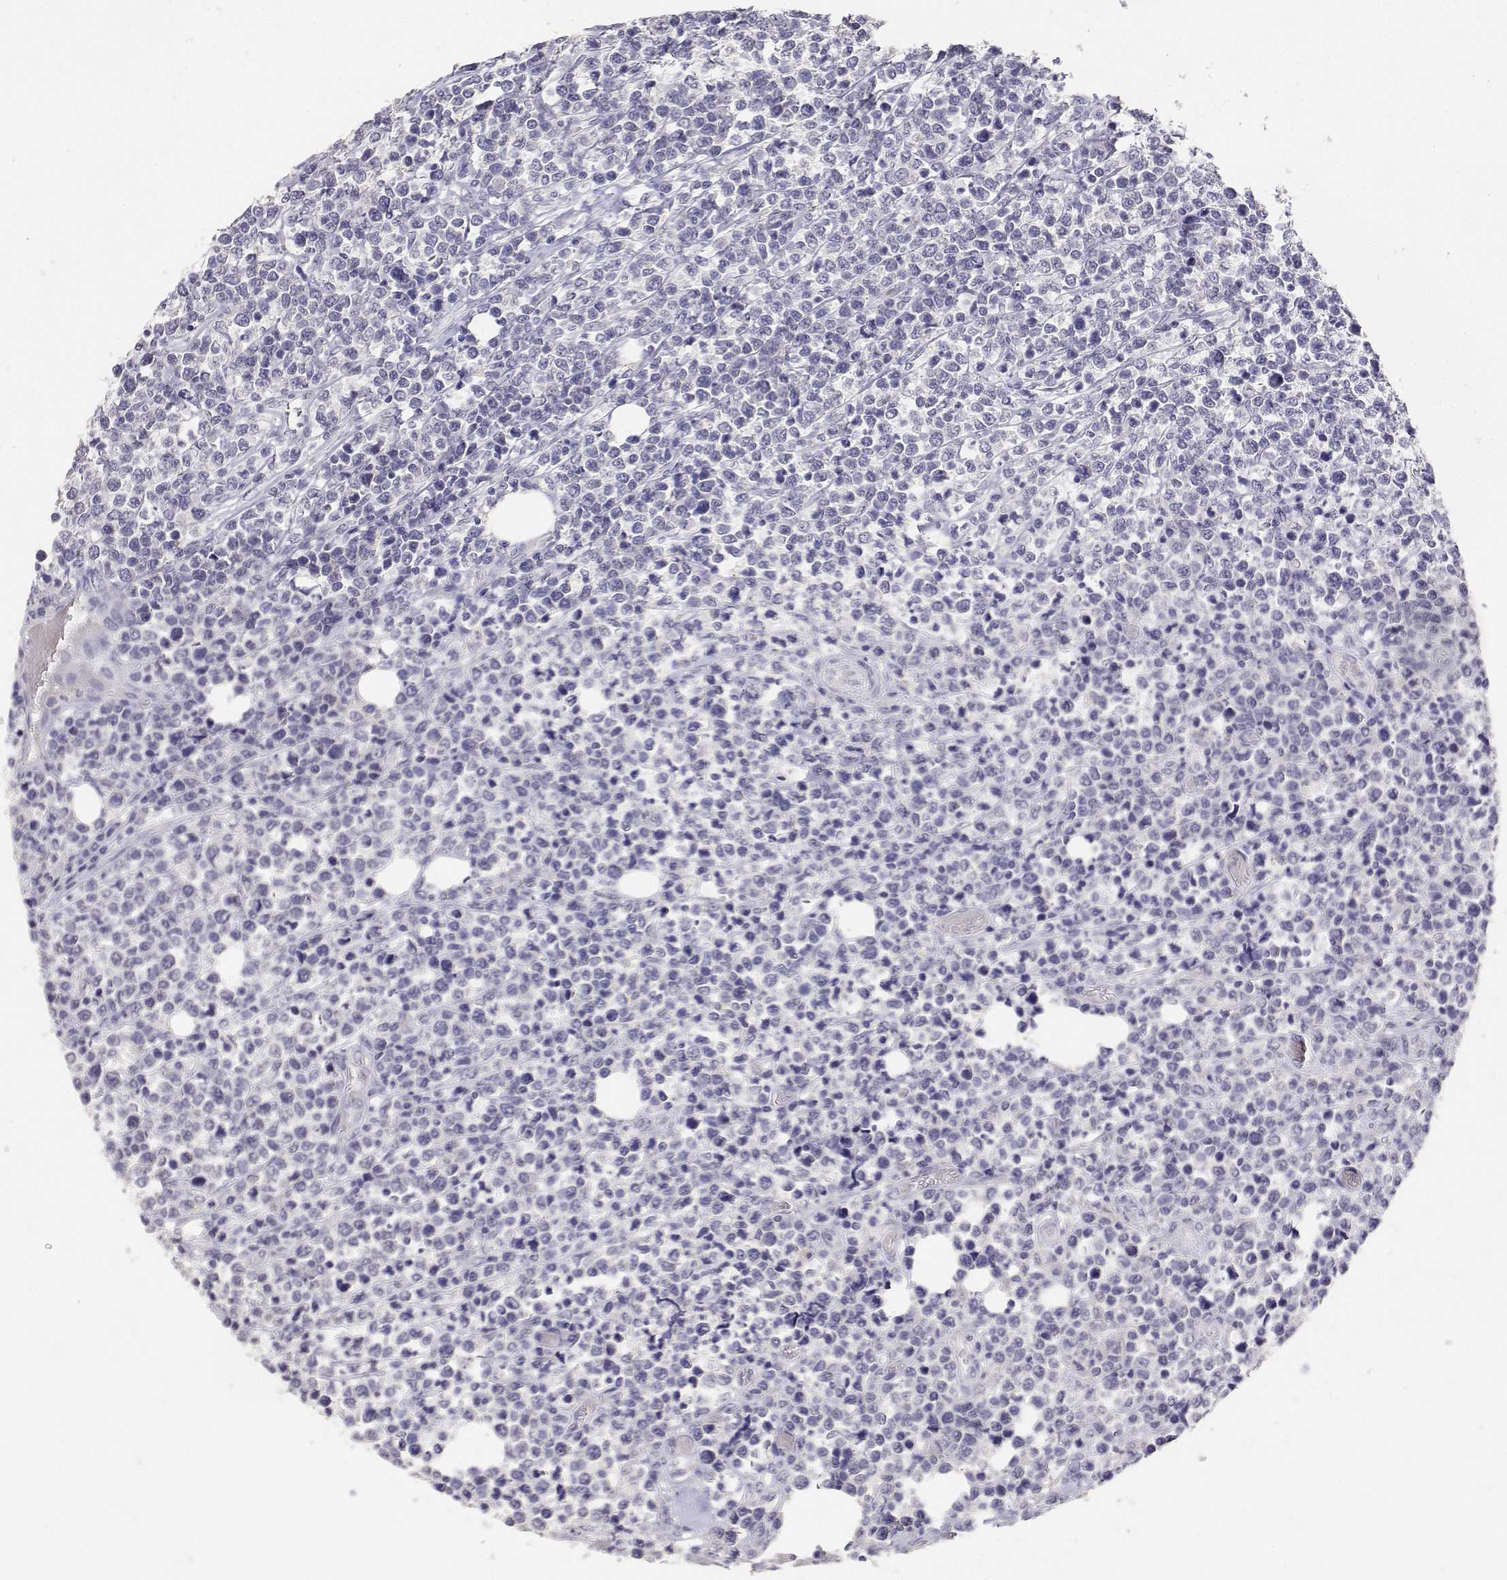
{"staining": {"intensity": "negative", "quantity": "none", "location": "none"}, "tissue": "lymphoma", "cell_type": "Tumor cells", "image_type": "cancer", "snomed": [{"axis": "morphology", "description": "Malignant lymphoma, non-Hodgkin's type, High grade"}, {"axis": "topography", "description": "Soft tissue"}], "caption": "Image shows no significant protein expression in tumor cells of lymphoma. (DAB (3,3'-diaminobenzidine) immunohistochemistry with hematoxylin counter stain).", "gene": "PAEP", "patient": {"sex": "female", "age": 56}}